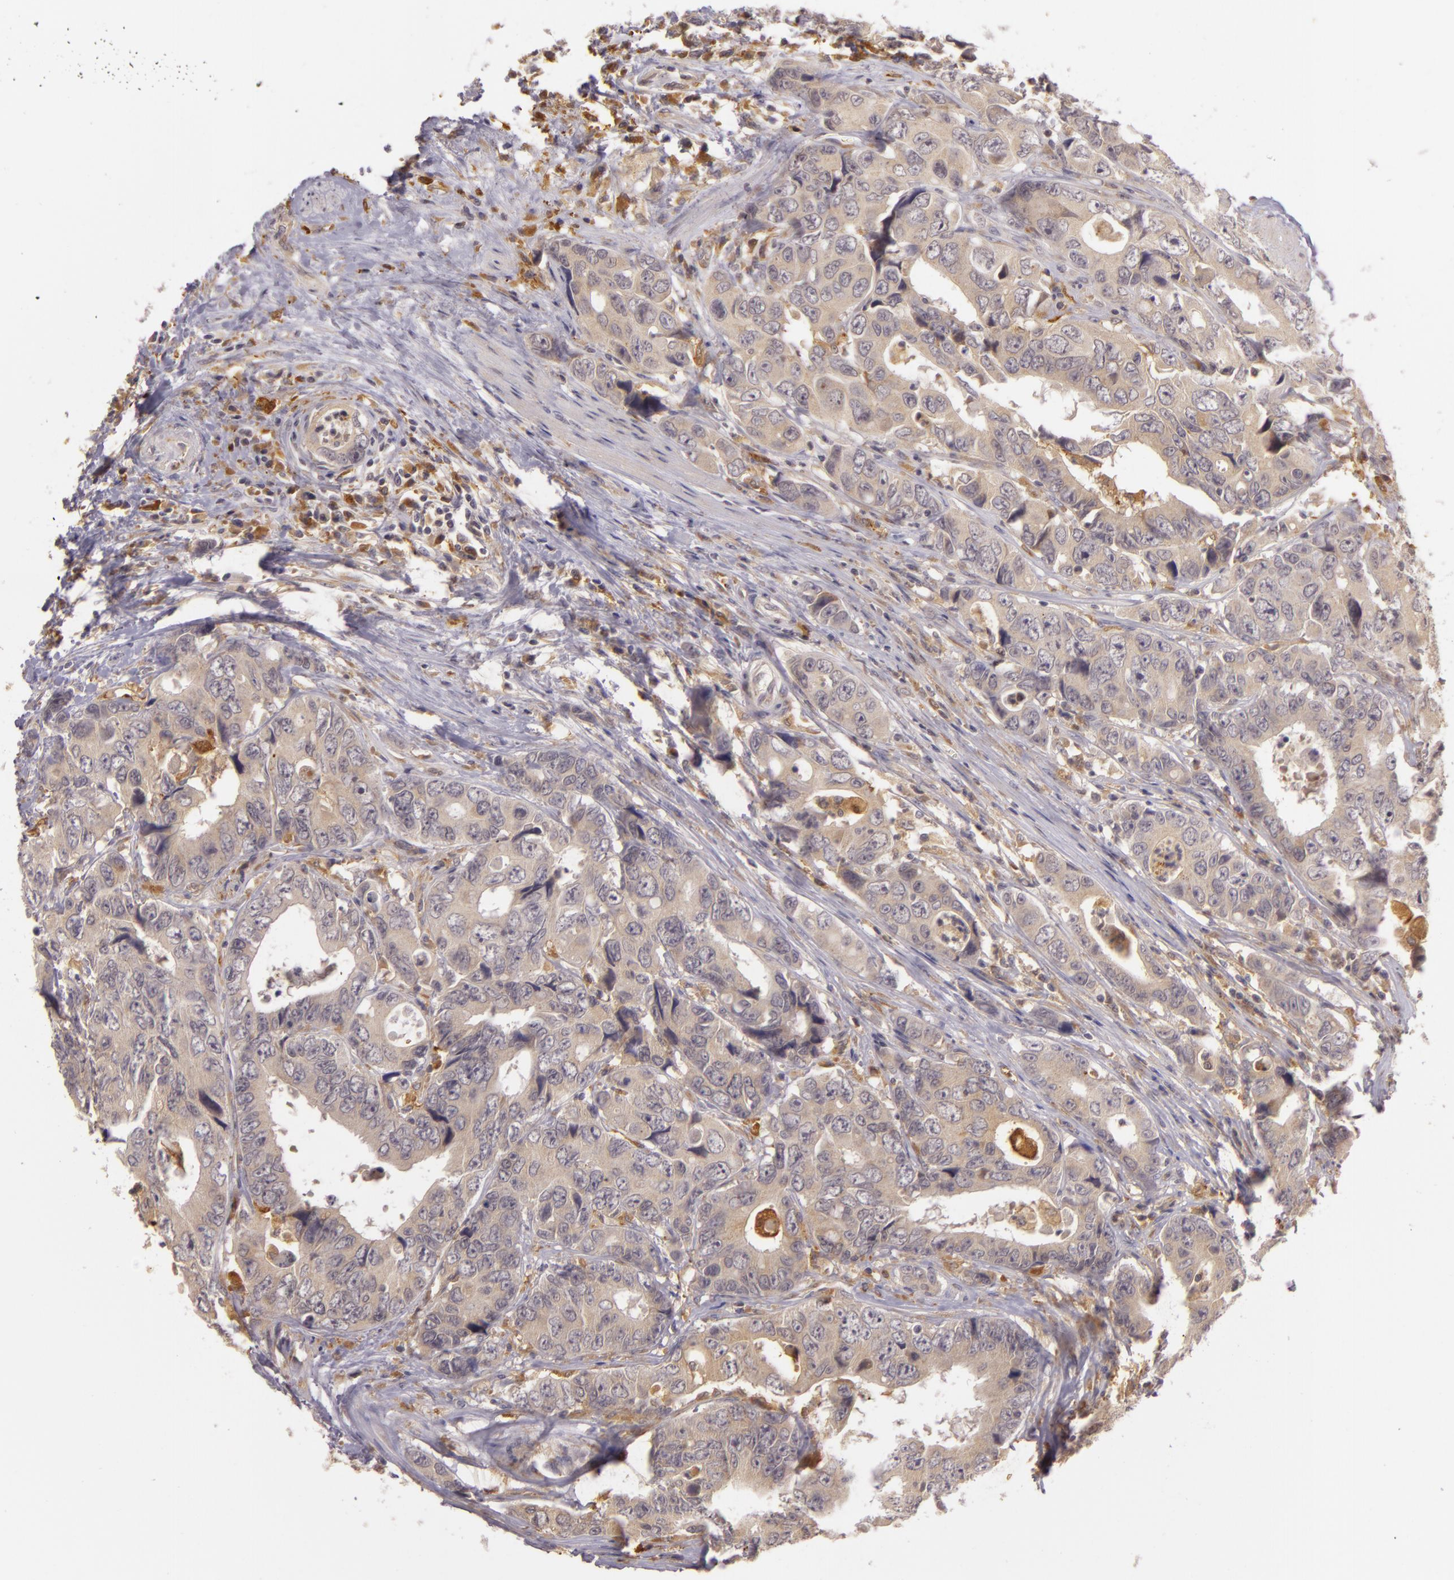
{"staining": {"intensity": "weak", "quantity": ">75%", "location": "cytoplasmic/membranous"}, "tissue": "colorectal cancer", "cell_type": "Tumor cells", "image_type": "cancer", "snomed": [{"axis": "morphology", "description": "Adenocarcinoma, NOS"}, {"axis": "topography", "description": "Rectum"}], "caption": "Protein staining displays weak cytoplasmic/membranous expression in about >75% of tumor cells in adenocarcinoma (colorectal). The staining was performed using DAB (3,3'-diaminobenzidine) to visualize the protein expression in brown, while the nuclei were stained in blue with hematoxylin (Magnification: 20x).", "gene": "PPP1R3F", "patient": {"sex": "female", "age": 67}}